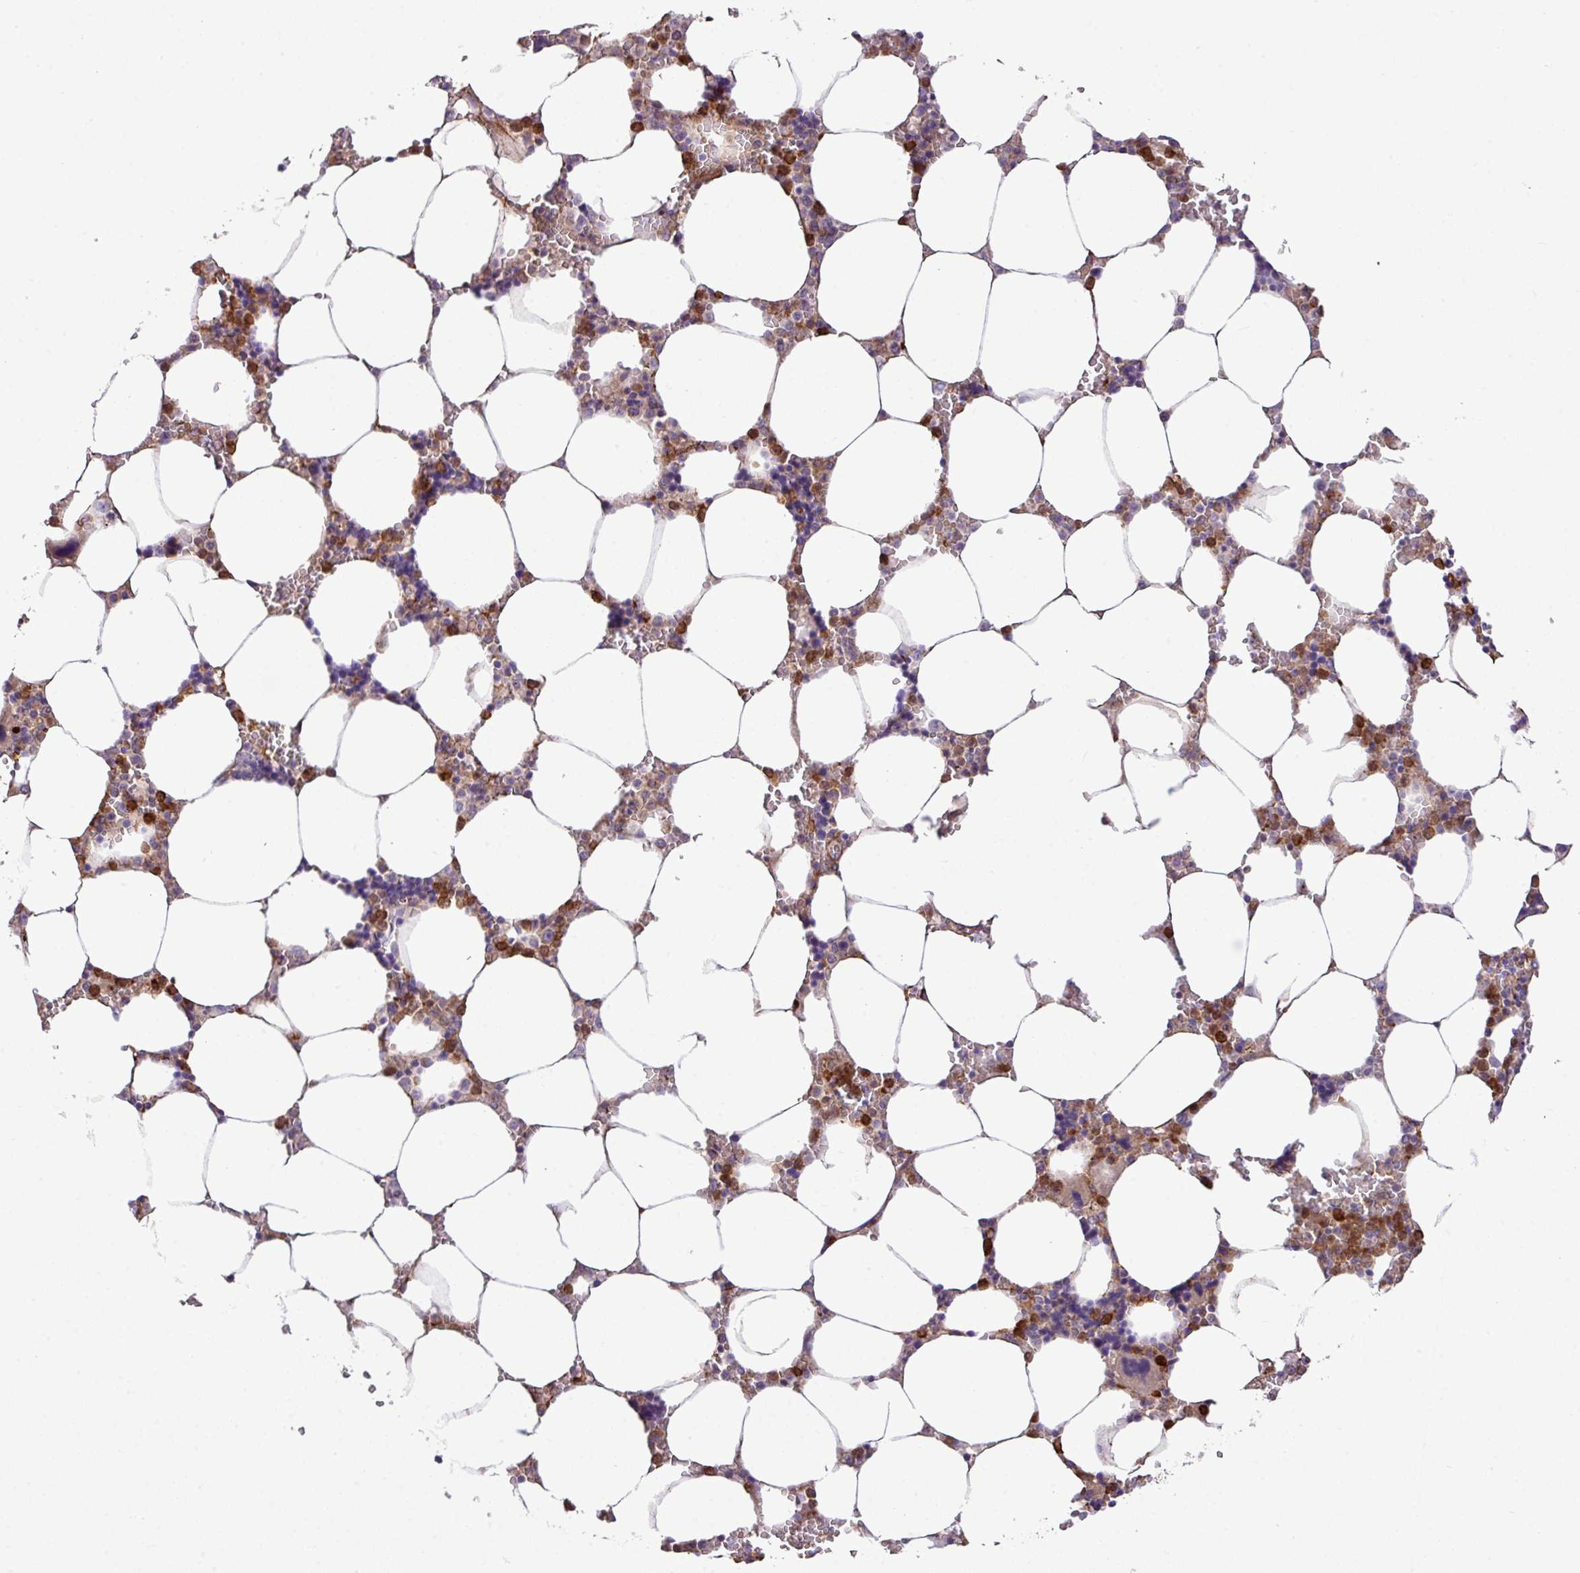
{"staining": {"intensity": "strong", "quantity": "<25%", "location": "cytoplasmic/membranous"}, "tissue": "bone marrow", "cell_type": "Hematopoietic cells", "image_type": "normal", "snomed": [{"axis": "morphology", "description": "Normal tissue, NOS"}, {"axis": "topography", "description": "Bone marrow"}], "caption": "This is a micrograph of immunohistochemistry (IHC) staining of benign bone marrow, which shows strong positivity in the cytoplasmic/membranous of hematopoietic cells.", "gene": "FAM47E", "patient": {"sex": "male", "age": 64}}